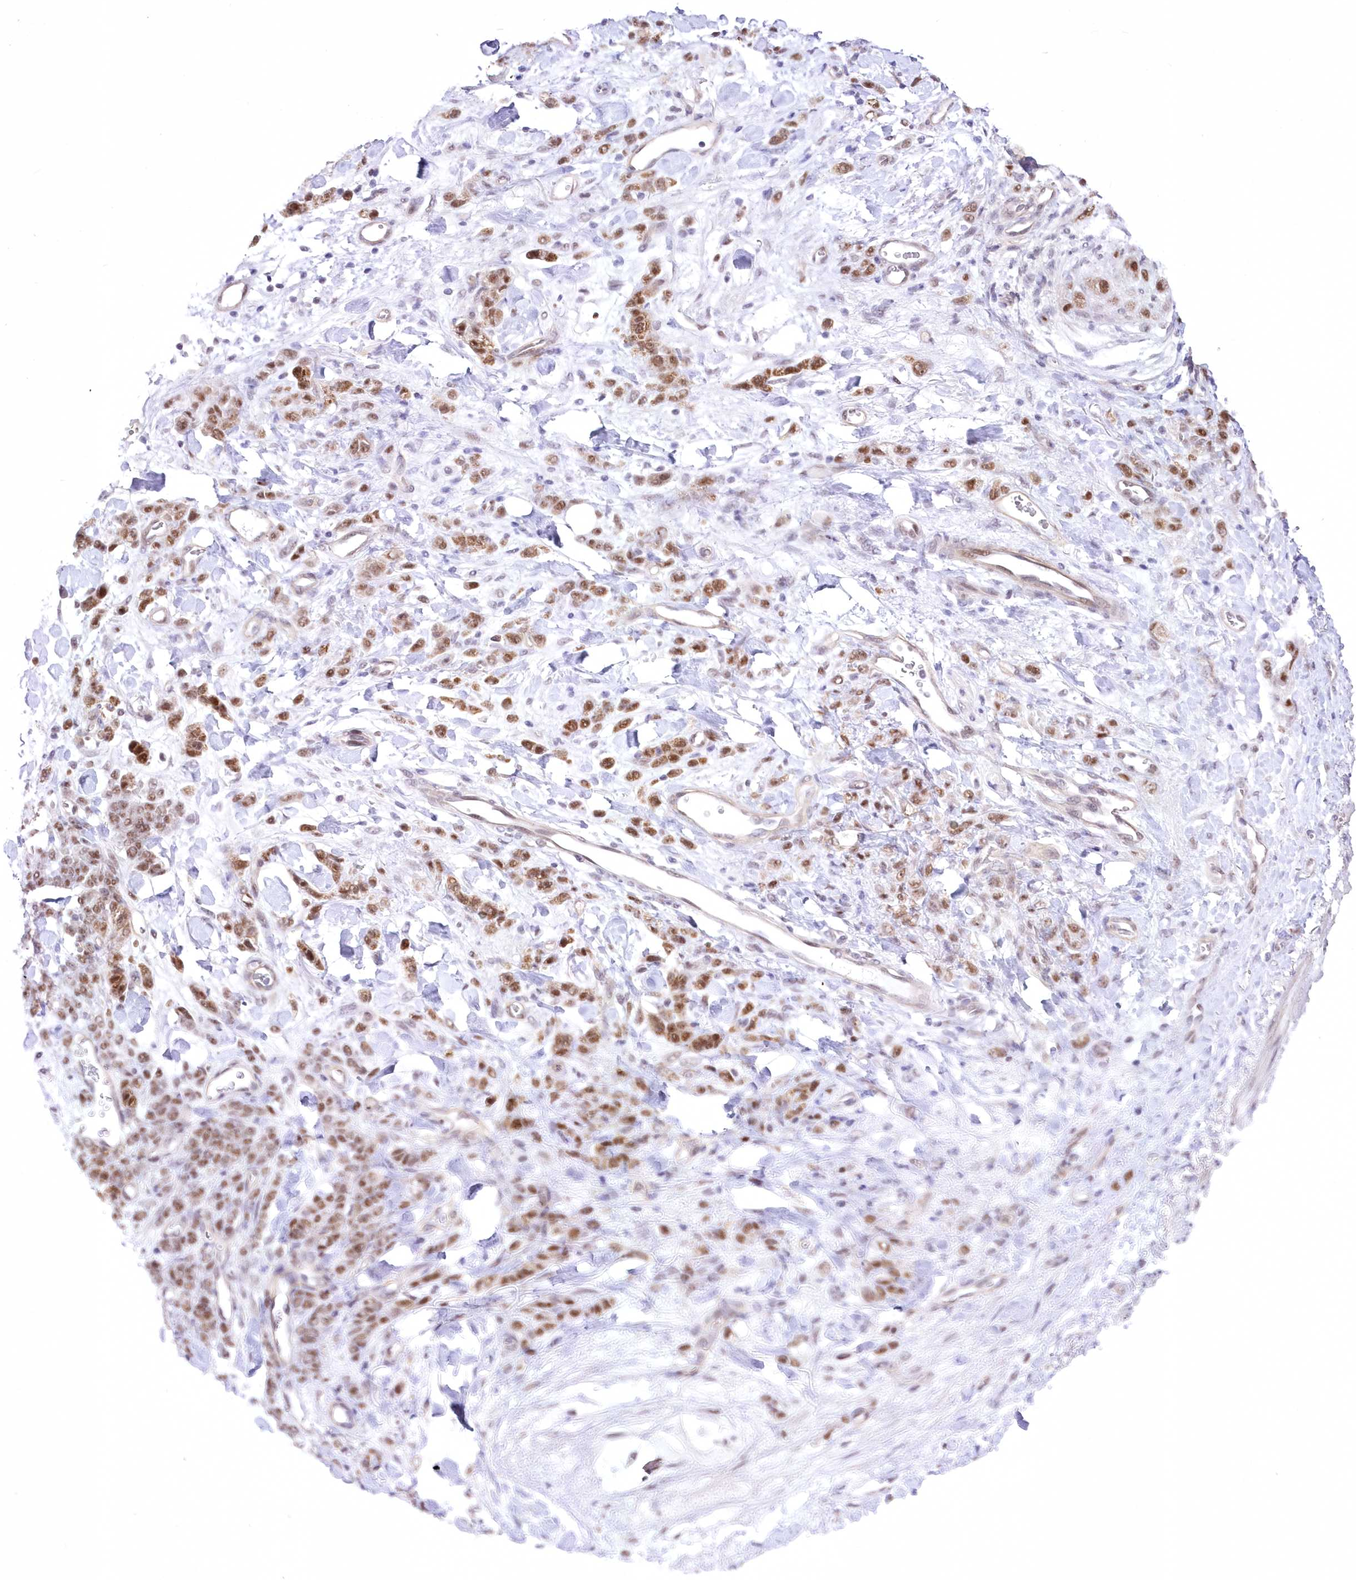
{"staining": {"intensity": "moderate", "quantity": ">75%", "location": "cytoplasmic/membranous,nuclear"}, "tissue": "stomach cancer", "cell_type": "Tumor cells", "image_type": "cancer", "snomed": [{"axis": "morphology", "description": "Normal tissue, NOS"}, {"axis": "morphology", "description": "Adenocarcinoma, NOS"}, {"axis": "topography", "description": "Stomach"}], "caption": "DAB immunohistochemical staining of adenocarcinoma (stomach) reveals moderate cytoplasmic/membranous and nuclear protein expression in about >75% of tumor cells. The staining was performed using DAB (3,3'-diaminobenzidine), with brown indicating positive protein expression. Nuclei are stained blue with hematoxylin.", "gene": "NSUN2", "patient": {"sex": "male", "age": 82}}